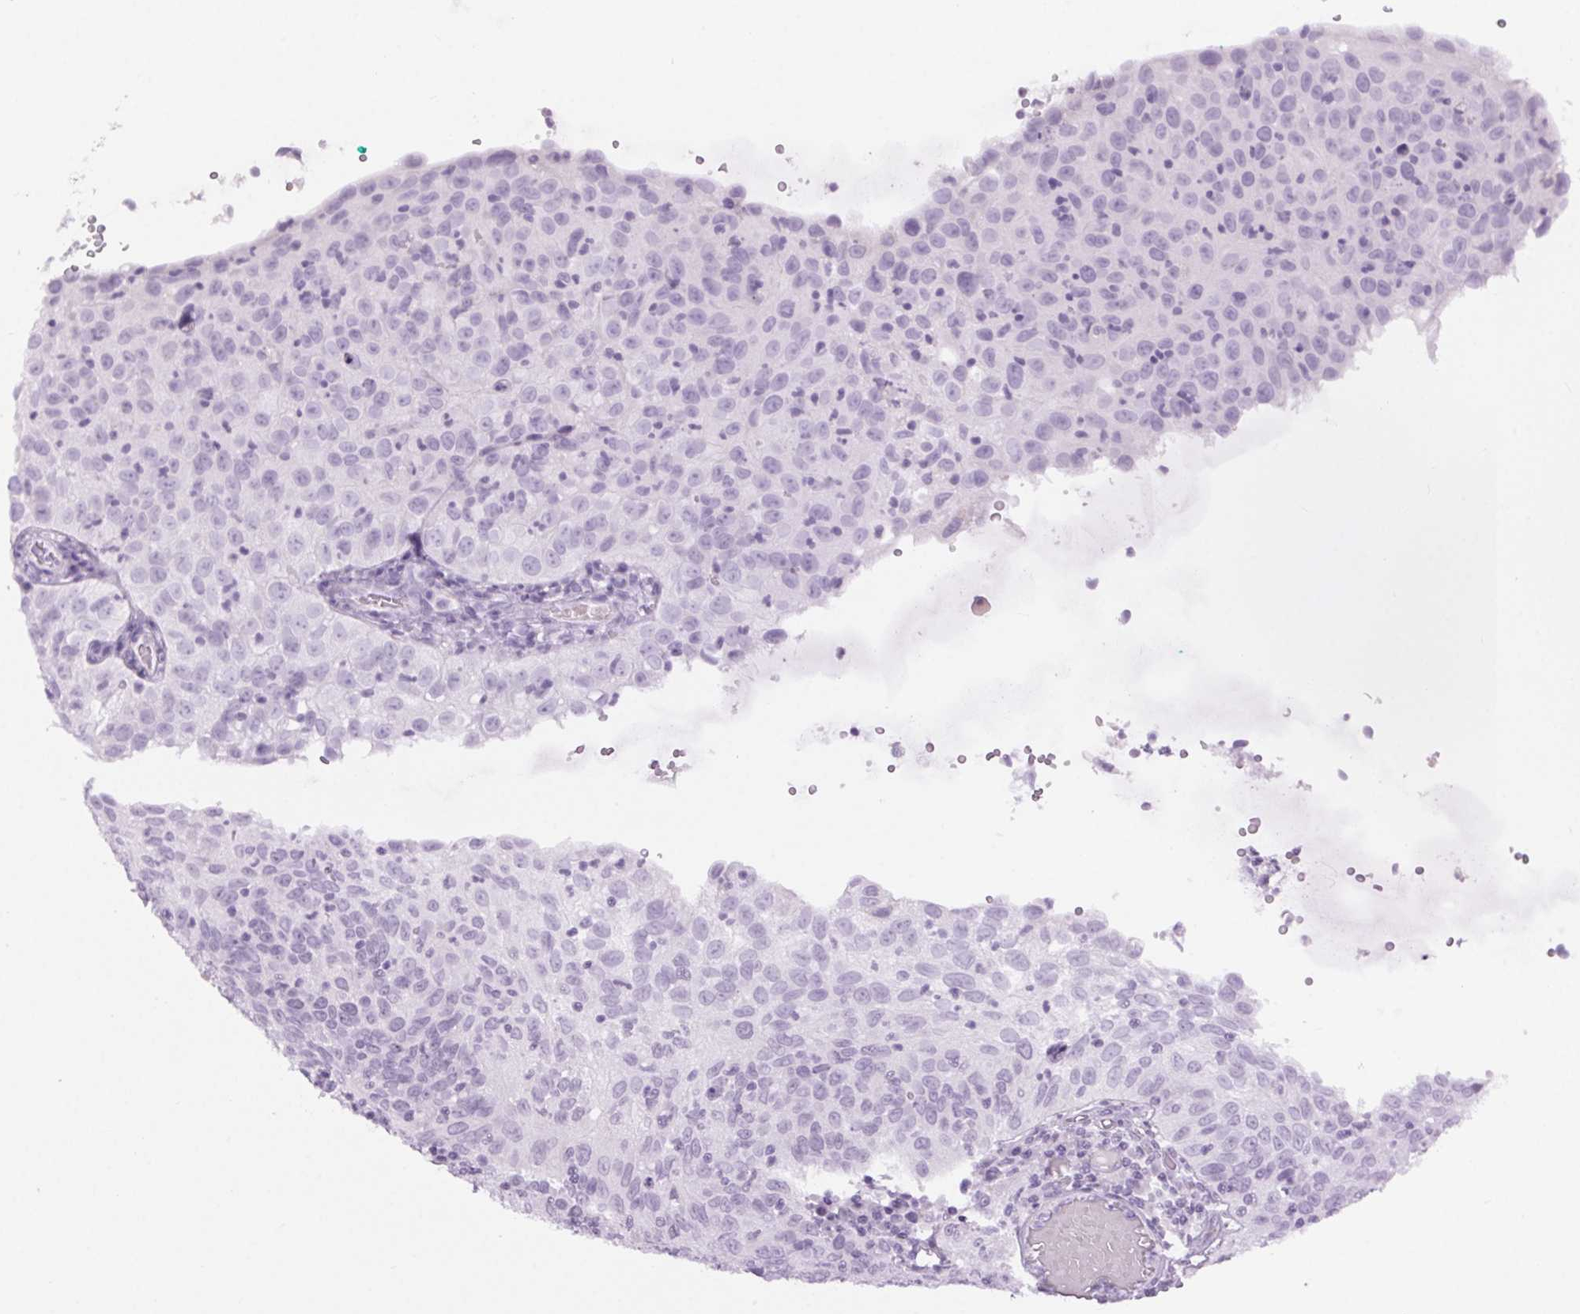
{"staining": {"intensity": "negative", "quantity": "none", "location": "none"}, "tissue": "cervical cancer", "cell_type": "Tumor cells", "image_type": "cancer", "snomed": [{"axis": "morphology", "description": "Squamous cell carcinoma, NOS"}, {"axis": "topography", "description": "Cervix"}], "caption": "Histopathology image shows no protein staining in tumor cells of cervical squamous cell carcinoma tissue.", "gene": "BEND2", "patient": {"sex": "female", "age": 52}}